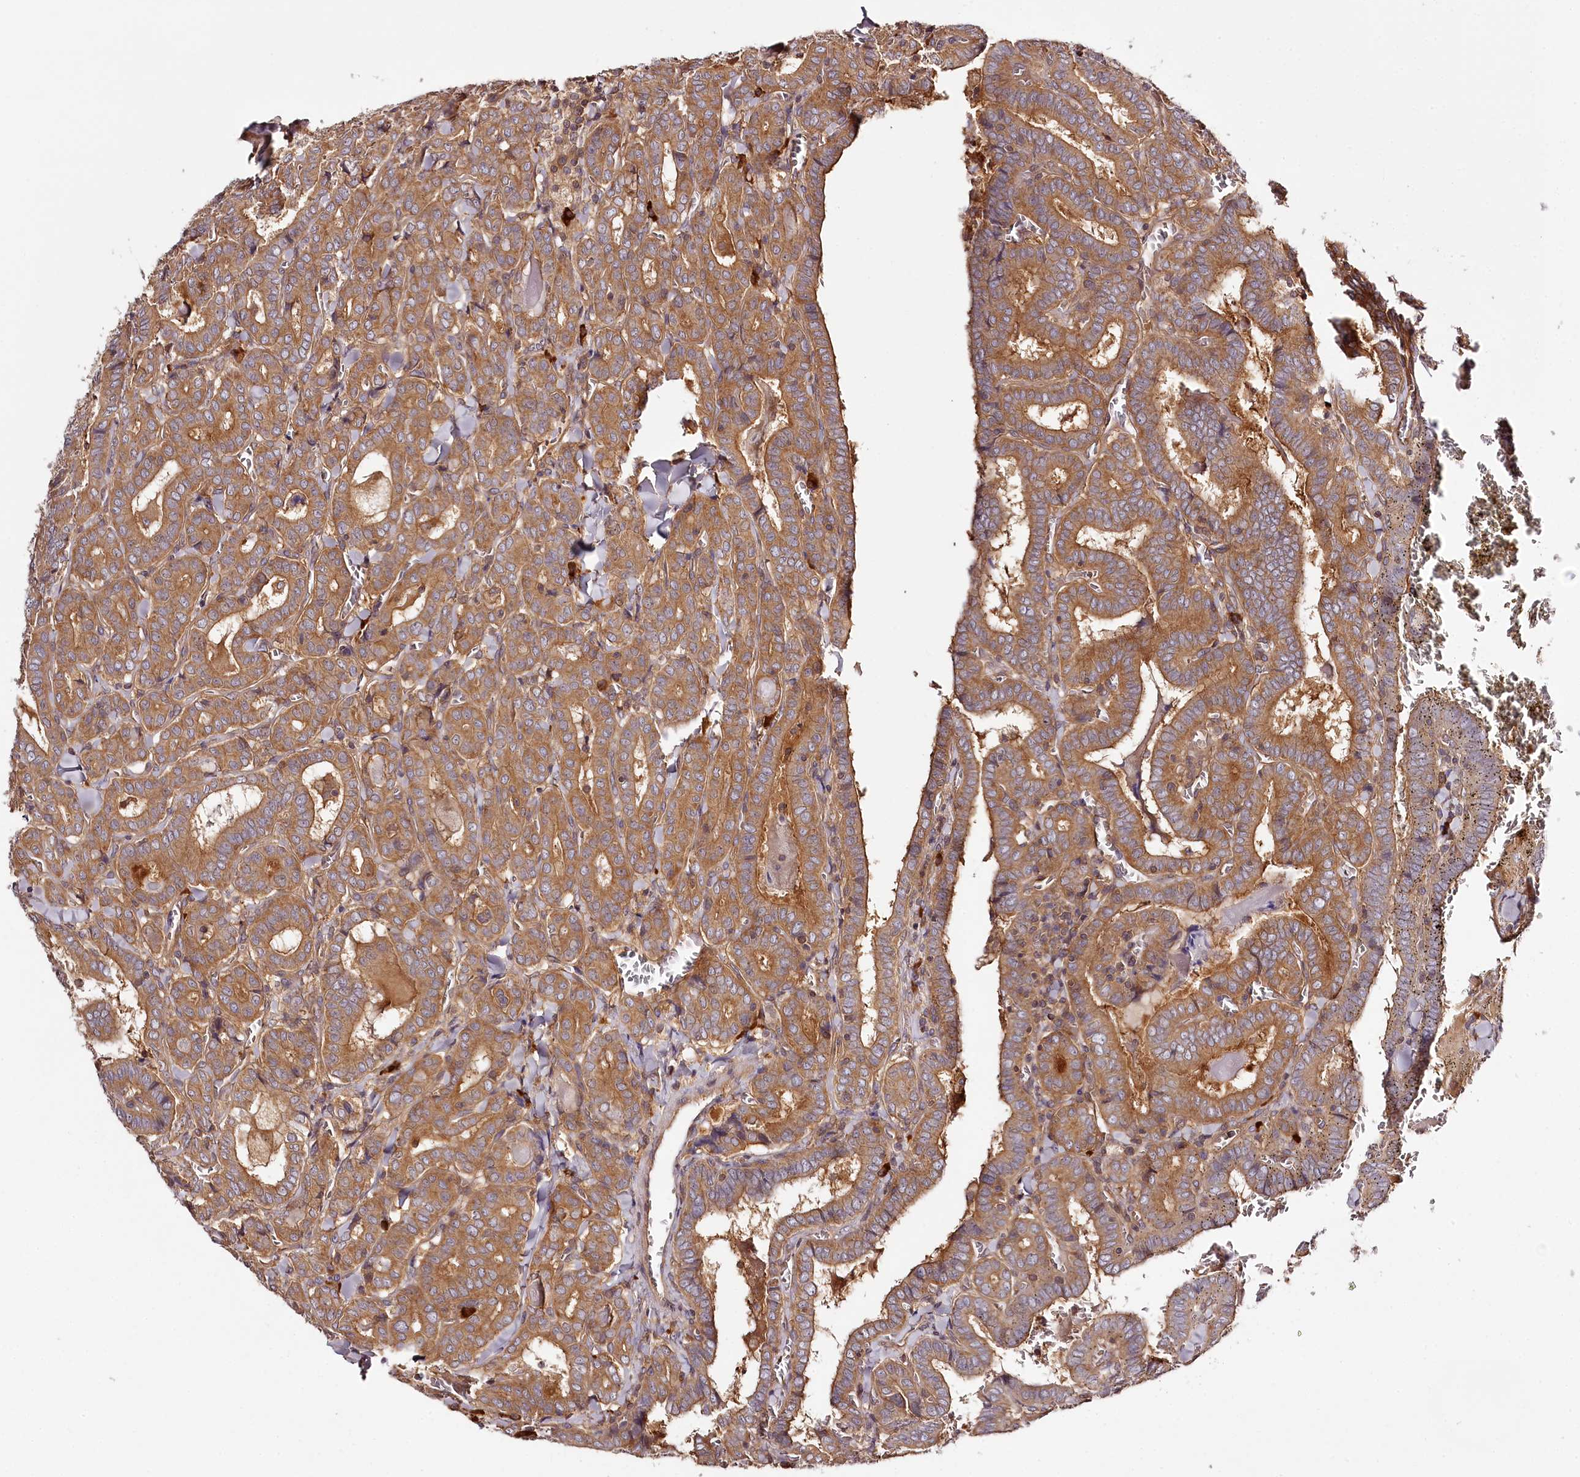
{"staining": {"intensity": "moderate", "quantity": ">75%", "location": "cytoplasmic/membranous"}, "tissue": "thyroid cancer", "cell_type": "Tumor cells", "image_type": "cancer", "snomed": [{"axis": "morphology", "description": "Papillary adenocarcinoma, NOS"}, {"axis": "topography", "description": "Thyroid gland"}], "caption": "Papillary adenocarcinoma (thyroid) stained for a protein (brown) demonstrates moderate cytoplasmic/membranous positive expression in about >75% of tumor cells.", "gene": "TARS1", "patient": {"sex": "female", "age": 72}}